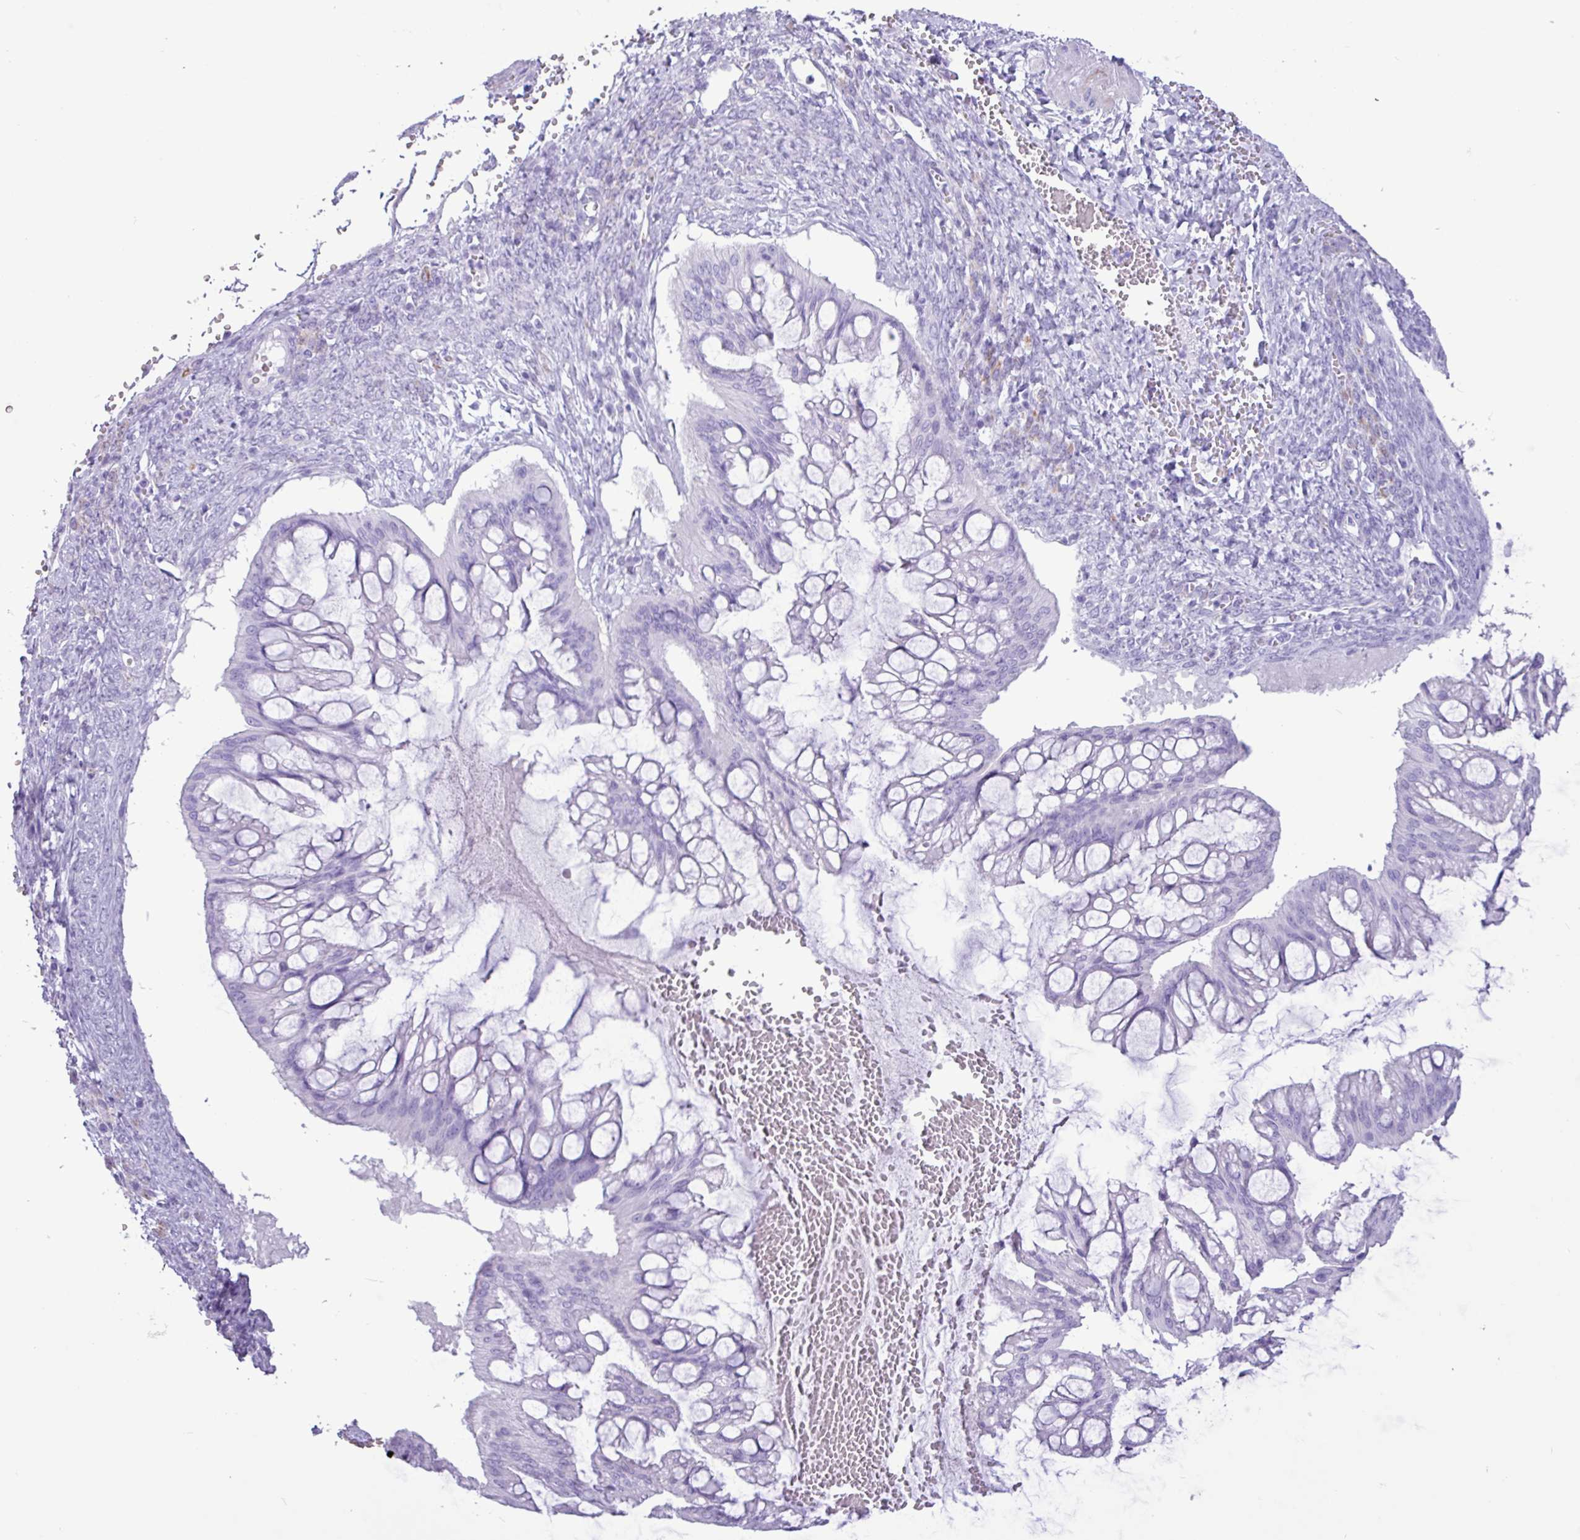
{"staining": {"intensity": "negative", "quantity": "none", "location": "none"}, "tissue": "ovarian cancer", "cell_type": "Tumor cells", "image_type": "cancer", "snomed": [{"axis": "morphology", "description": "Cystadenocarcinoma, mucinous, NOS"}, {"axis": "topography", "description": "Ovary"}], "caption": "An immunohistochemistry (IHC) photomicrograph of ovarian mucinous cystadenocarcinoma is shown. There is no staining in tumor cells of ovarian mucinous cystadenocarcinoma.", "gene": "CKMT2", "patient": {"sex": "female", "age": 73}}